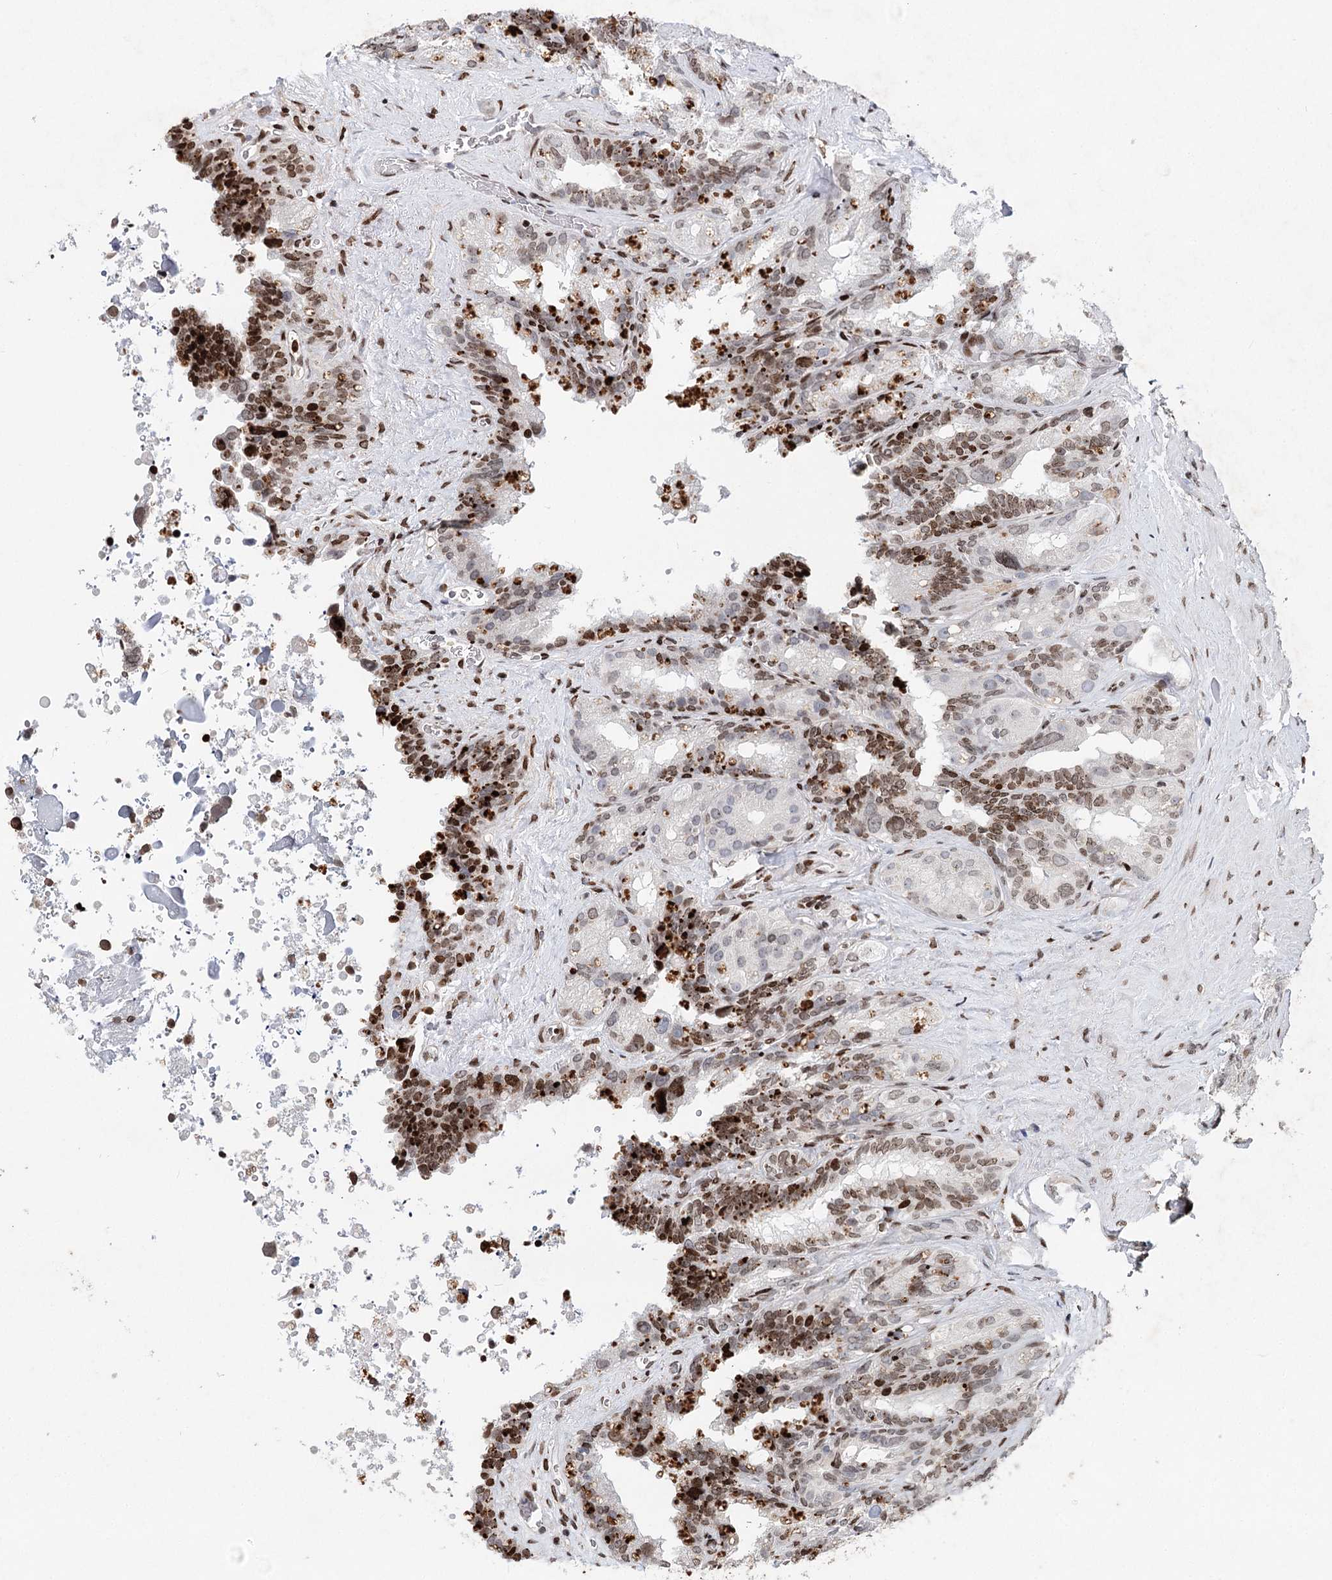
{"staining": {"intensity": "moderate", "quantity": ">75%", "location": "nuclear"}, "tissue": "seminal vesicle", "cell_type": "Glandular cells", "image_type": "normal", "snomed": [{"axis": "morphology", "description": "Normal tissue, NOS"}, {"axis": "topography", "description": "Seminal veicle"}], "caption": "Immunohistochemical staining of normal seminal vesicle shows >75% levels of moderate nuclear protein positivity in about >75% of glandular cells.", "gene": "FRMD4A", "patient": {"sex": "male", "age": 60}}